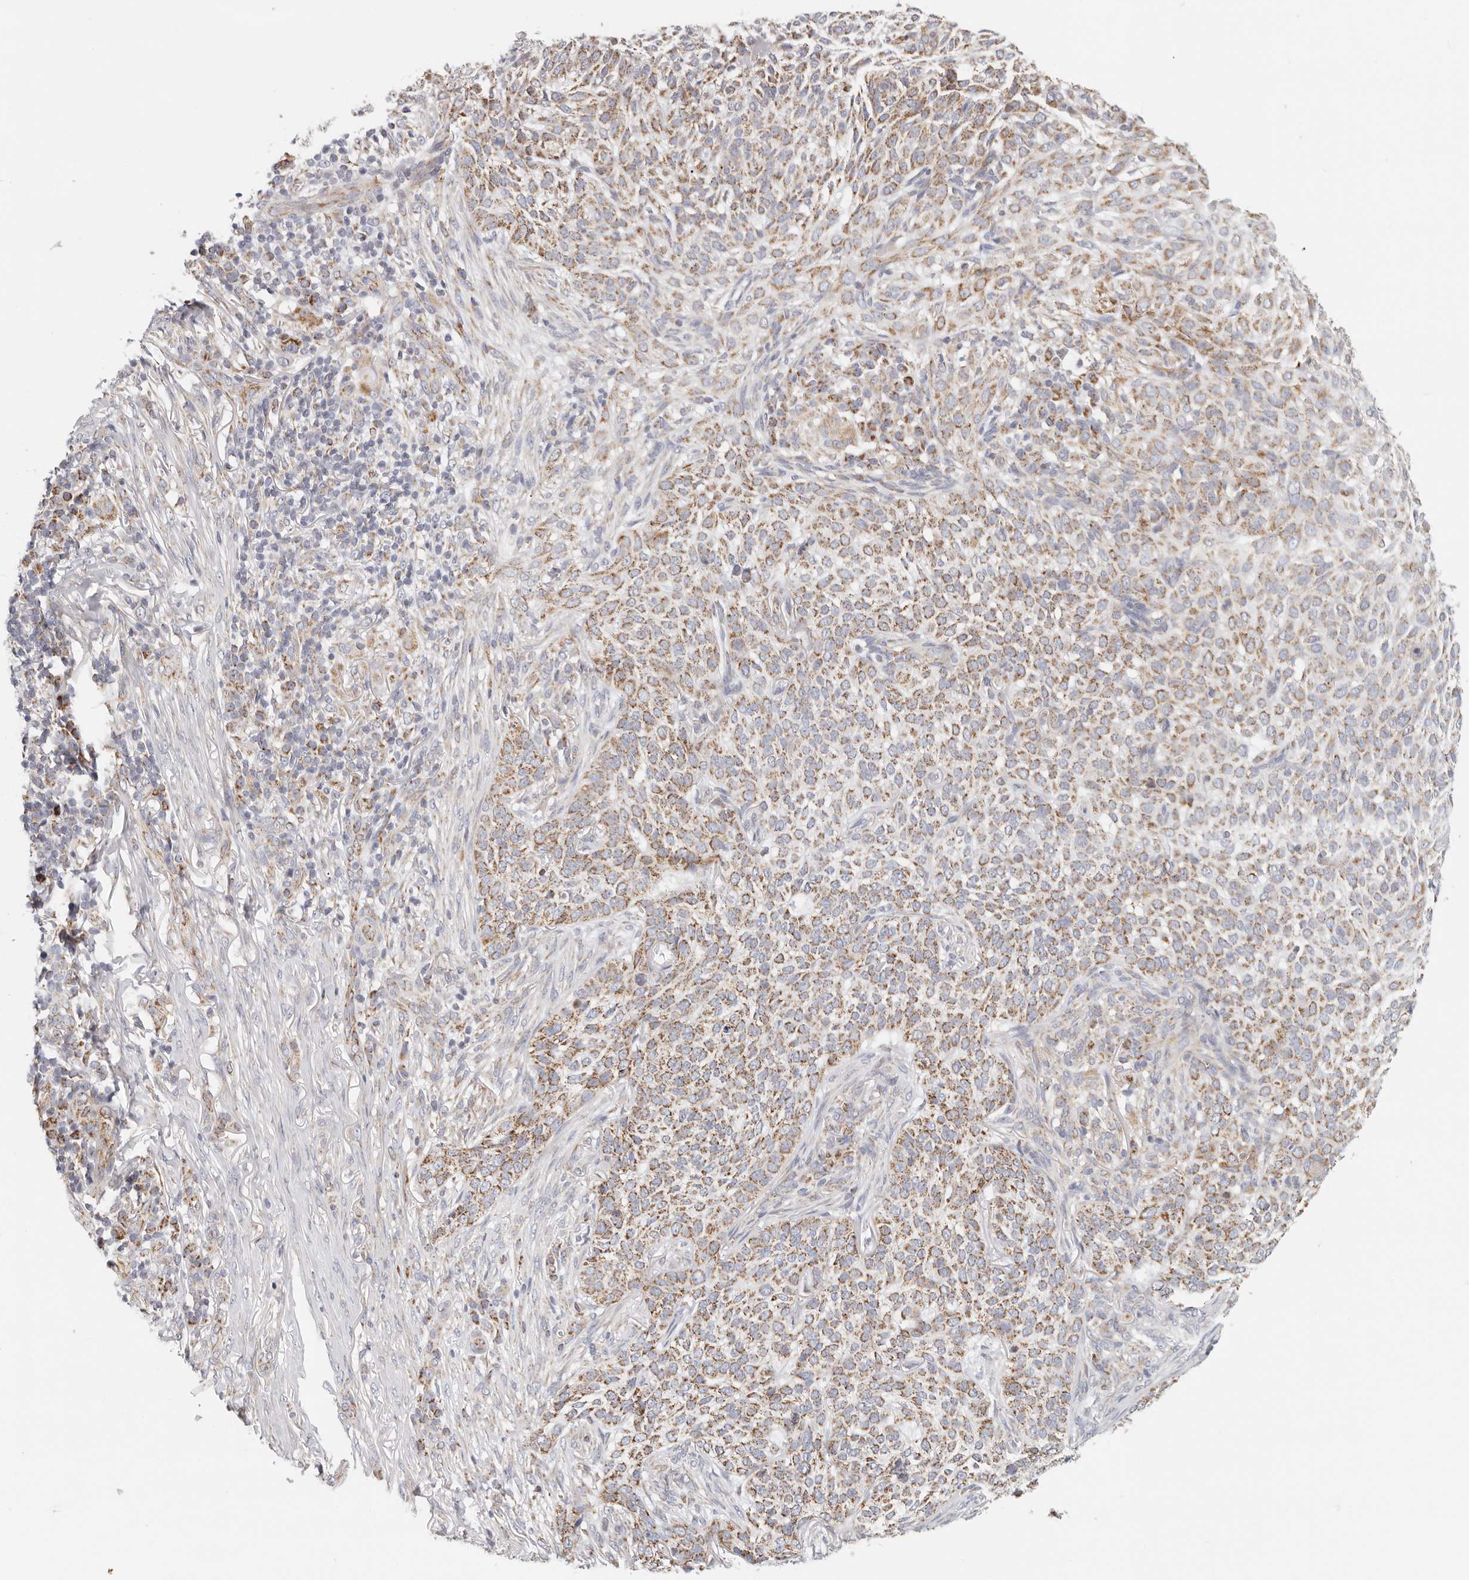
{"staining": {"intensity": "strong", "quantity": "25%-75%", "location": "cytoplasmic/membranous"}, "tissue": "skin cancer", "cell_type": "Tumor cells", "image_type": "cancer", "snomed": [{"axis": "morphology", "description": "Basal cell carcinoma"}, {"axis": "topography", "description": "Skin"}], "caption": "DAB (3,3'-diaminobenzidine) immunohistochemical staining of human skin cancer displays strong cytoplasmic/membranous protein positivity in approximately 25%-75% of tumor cells. (Stains: DAB in brown, nuclei in blue, Microscopy: brightfield microscopy at high magnification).", "gene": "AFDN", "patient": {"sex": "female", "age": 64}}